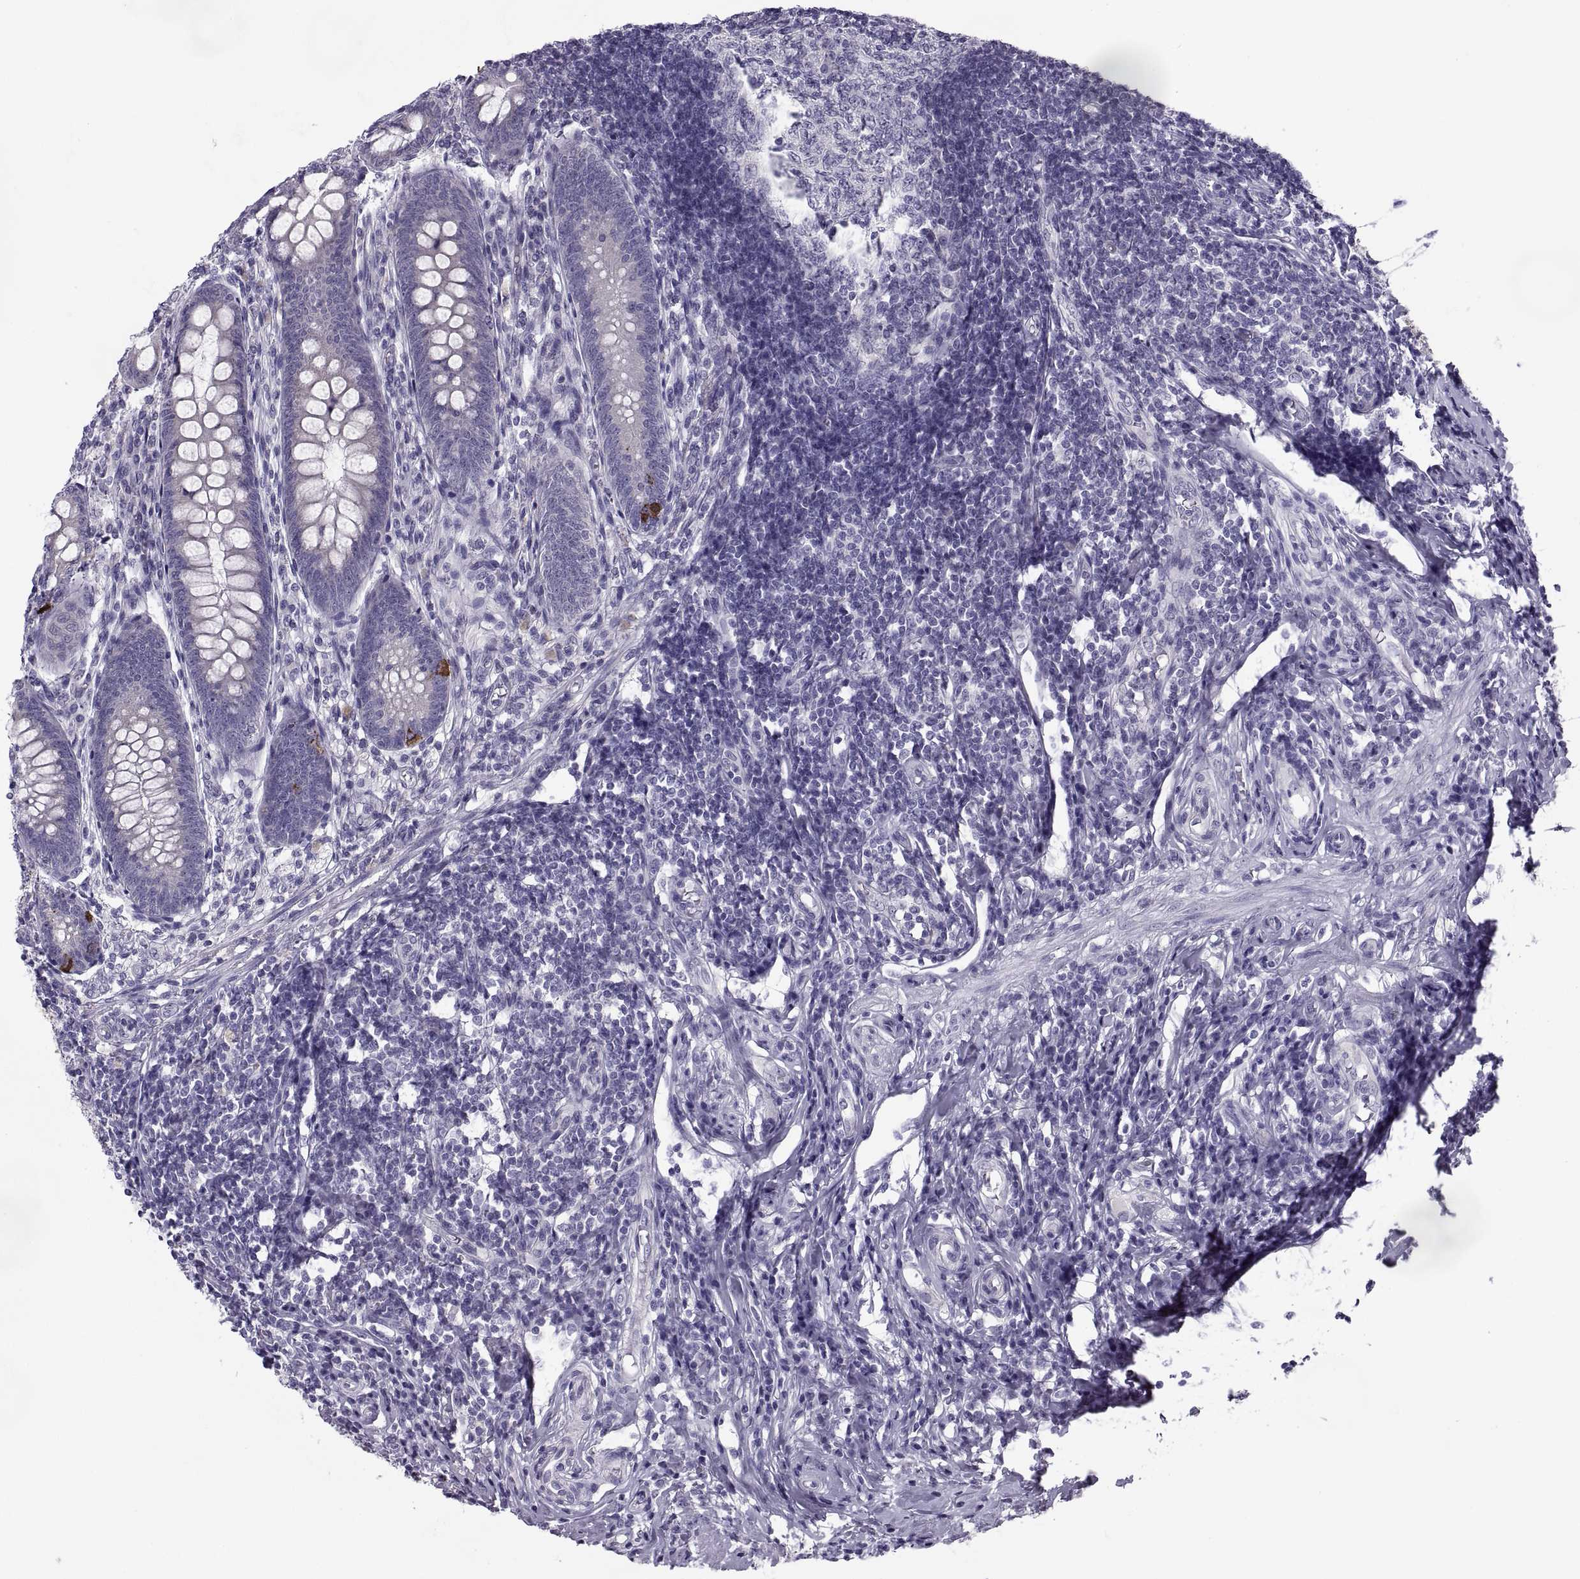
{"staining": {"intensity": "strong", "quantity": "<25%", "location": "cytoplasmic/membranous"}, "tissue": "appendix", "cell_type": "Glandular cells", "image_type": "normal", "snomed": [{"axis": "morphology", "description": "Normal tissue, NOS"}, {"axis": "morphology", "description": "Inflammation, NOS"}, {"axis": "topography", "description": "Appendix"}], "caption": "Appendix stained with immunohistochemistry reveals strong cytoplasmic/membranous positivity in approximately <25% of glandular cells.", "gene": "MAGEB1", "patient": {"sex": "male", "age": 16}}